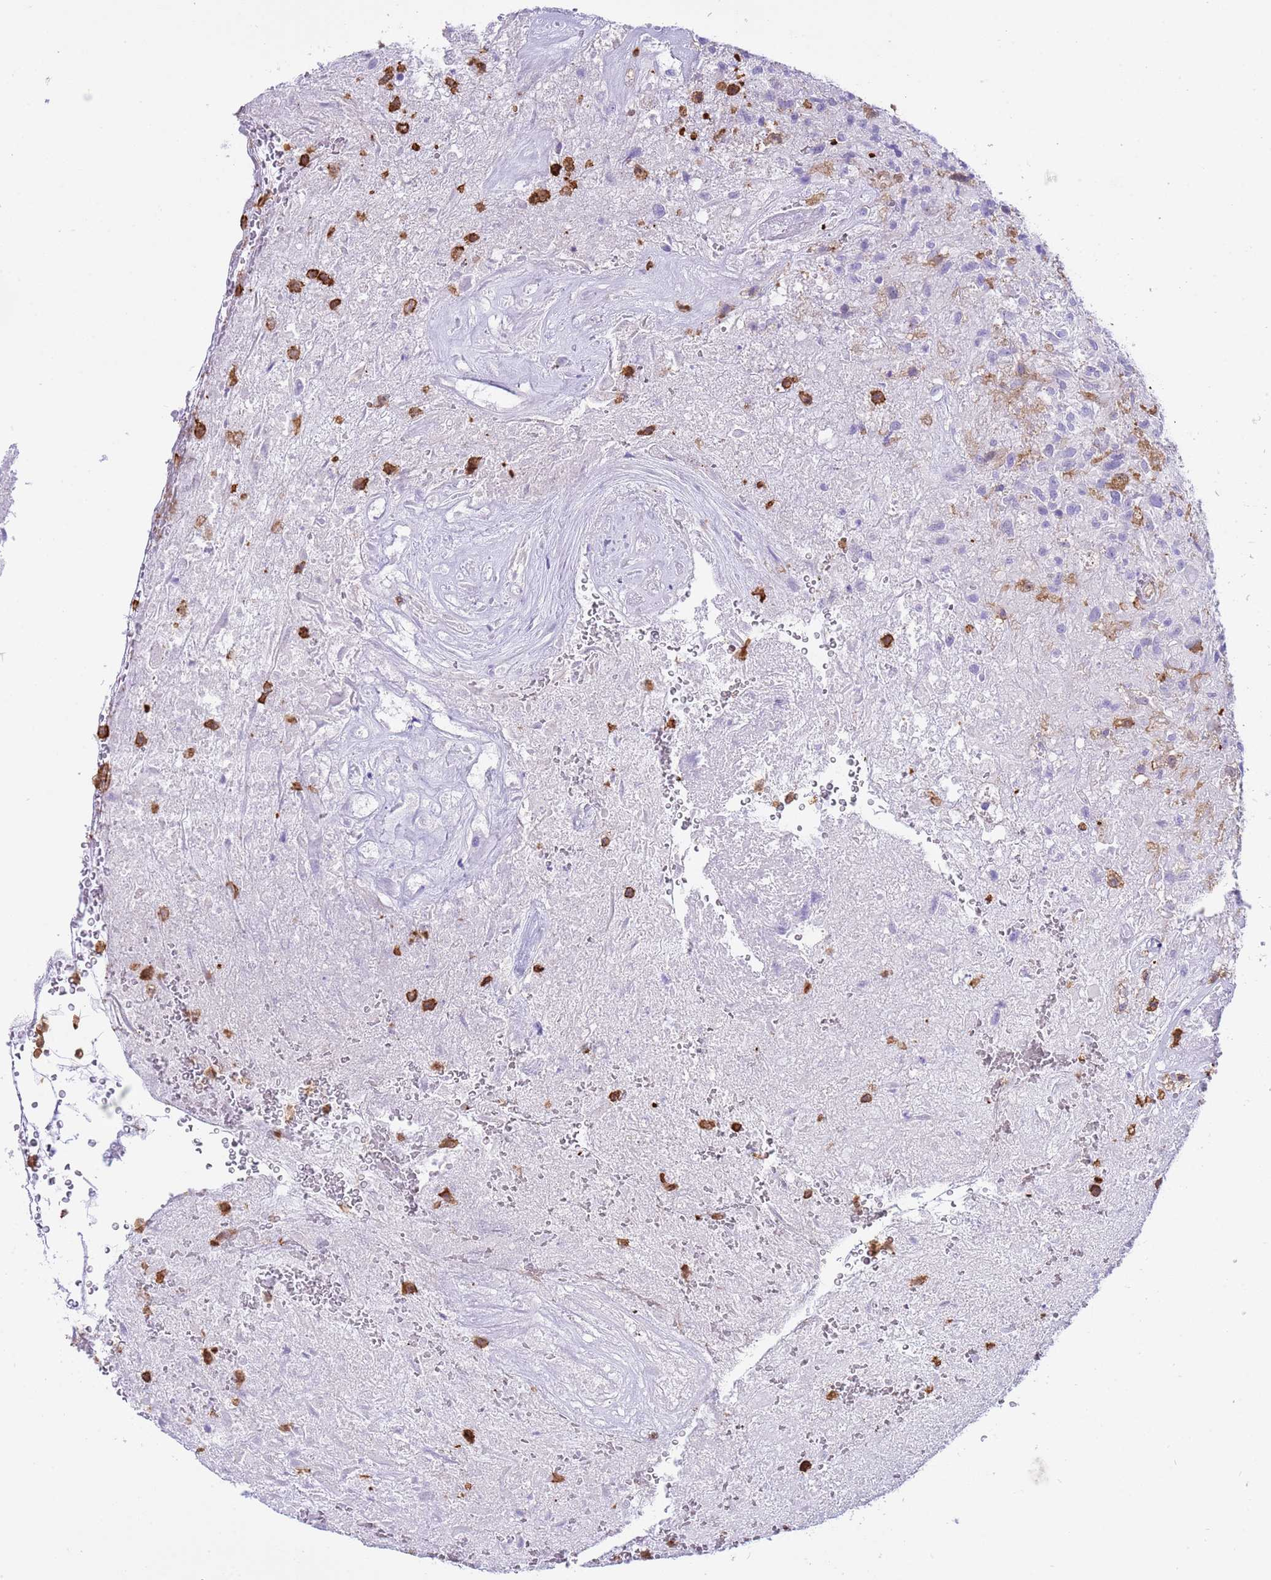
{"staining": {"intensity": "negative", "quantity": "none", "location": "none"}, "tissue": "glioma", "cell_type": "Tumor cells", "image_type": "cancer", "snomed": [{"axis": "morphology", "description": "Glioma, malignant, High grade"}, {"axis": "topography", "description": "Brain"}], "caption": "The image displays no staining of tumor cells in malignant glioma (high-grade).", "gene": "IRF5", "patient": {"sex": "male", "age": 56}}